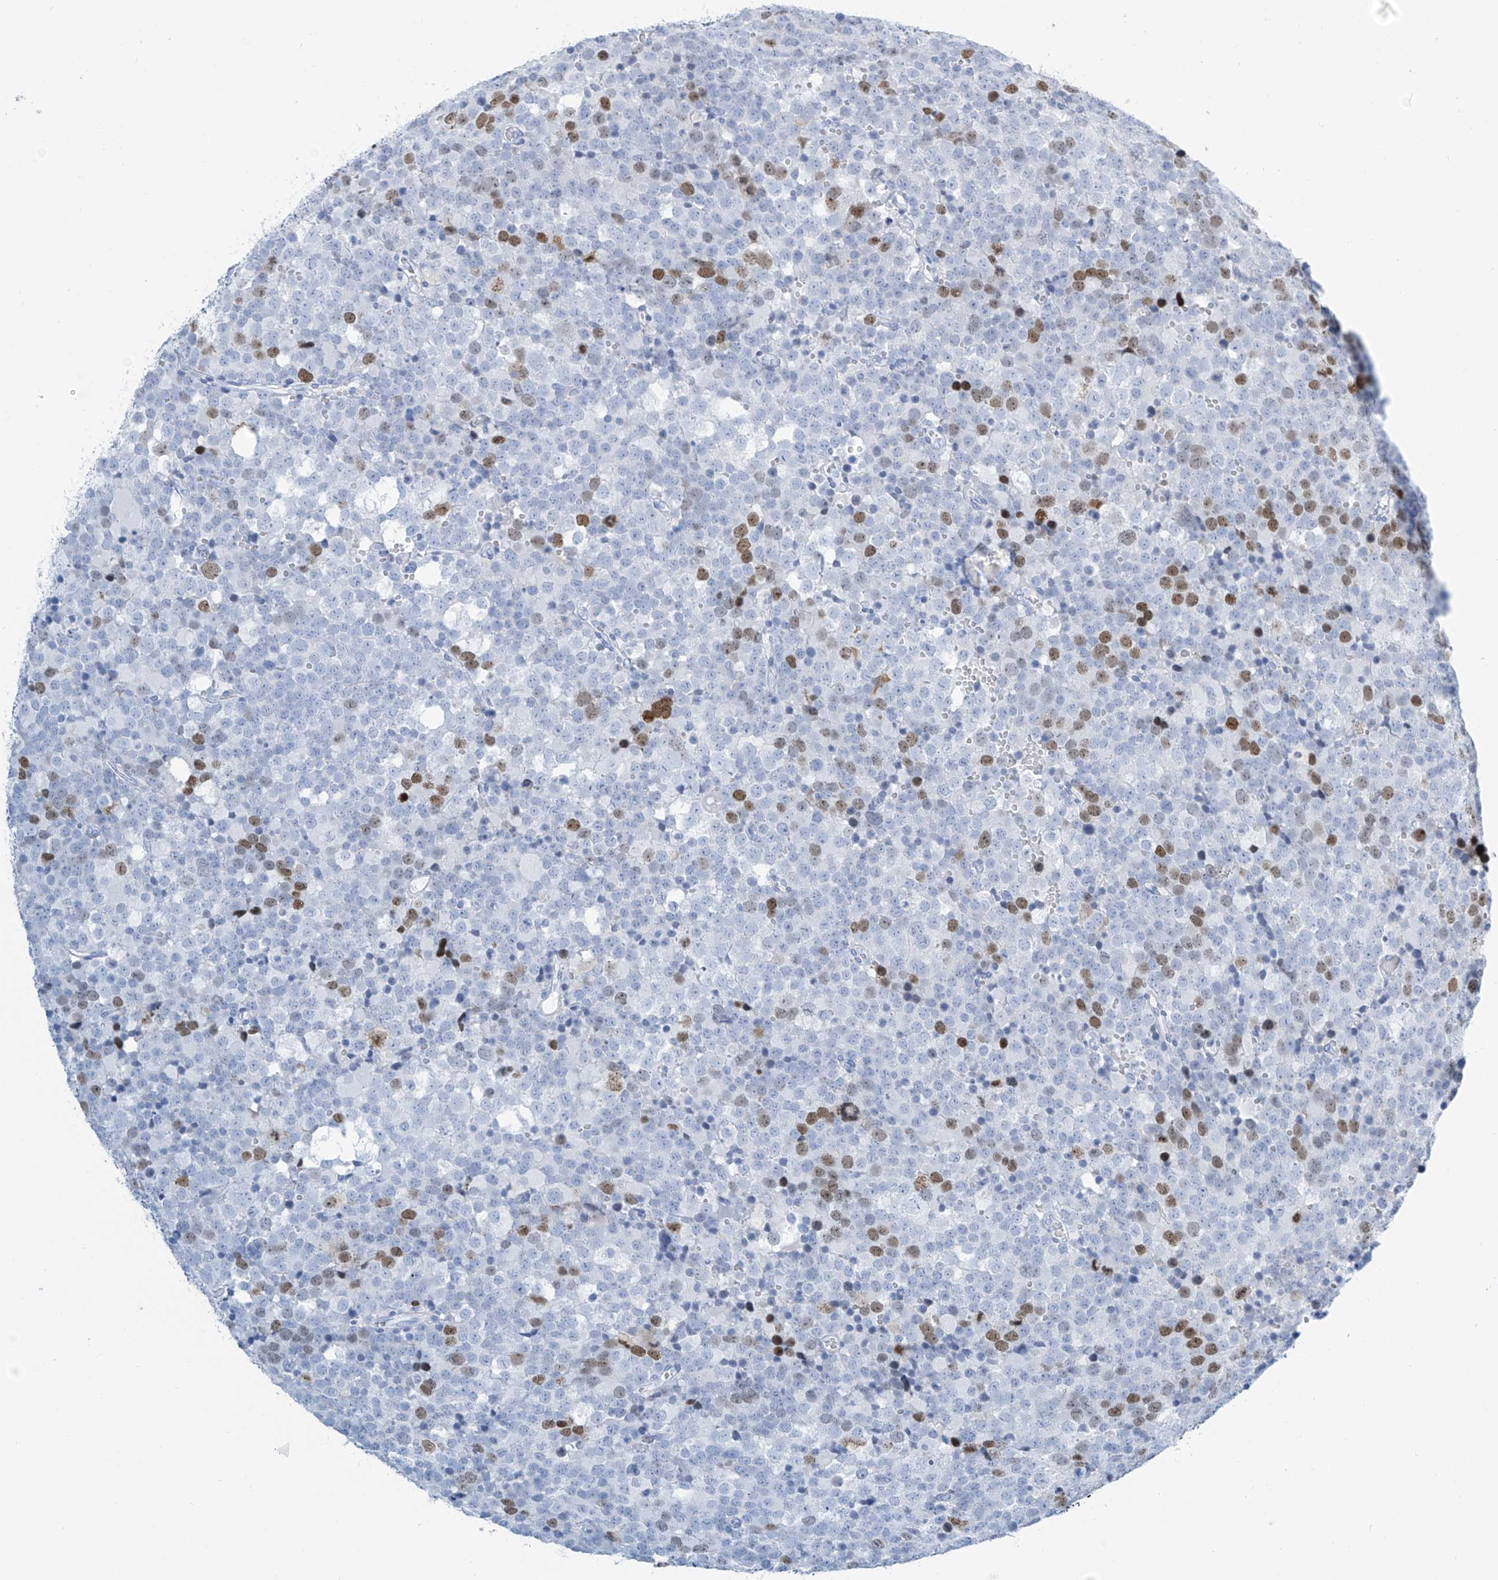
{"staining": {"intensity": "moderate", "quantity": "<25%", "location": "nuclear"}, "tissue": "testis cancer", "cell_type": "Tumor cells", "image_type": "cancer", "snomed": [{"axis": "morphology", "description": "Seminoma, NOS"}, {"axis": "topography", "description": "Testis"}], "caption": "An immunohistochemistry (IHC) image of neoplastic tissue is shown. Protein staining in brown shows moderate nuclear positivity in testis cancer (seminoma) within tumor cells. Nuclei are stained in blue.", "gene": "SGO2", "patient": {"sex": "male", "age": 71}}